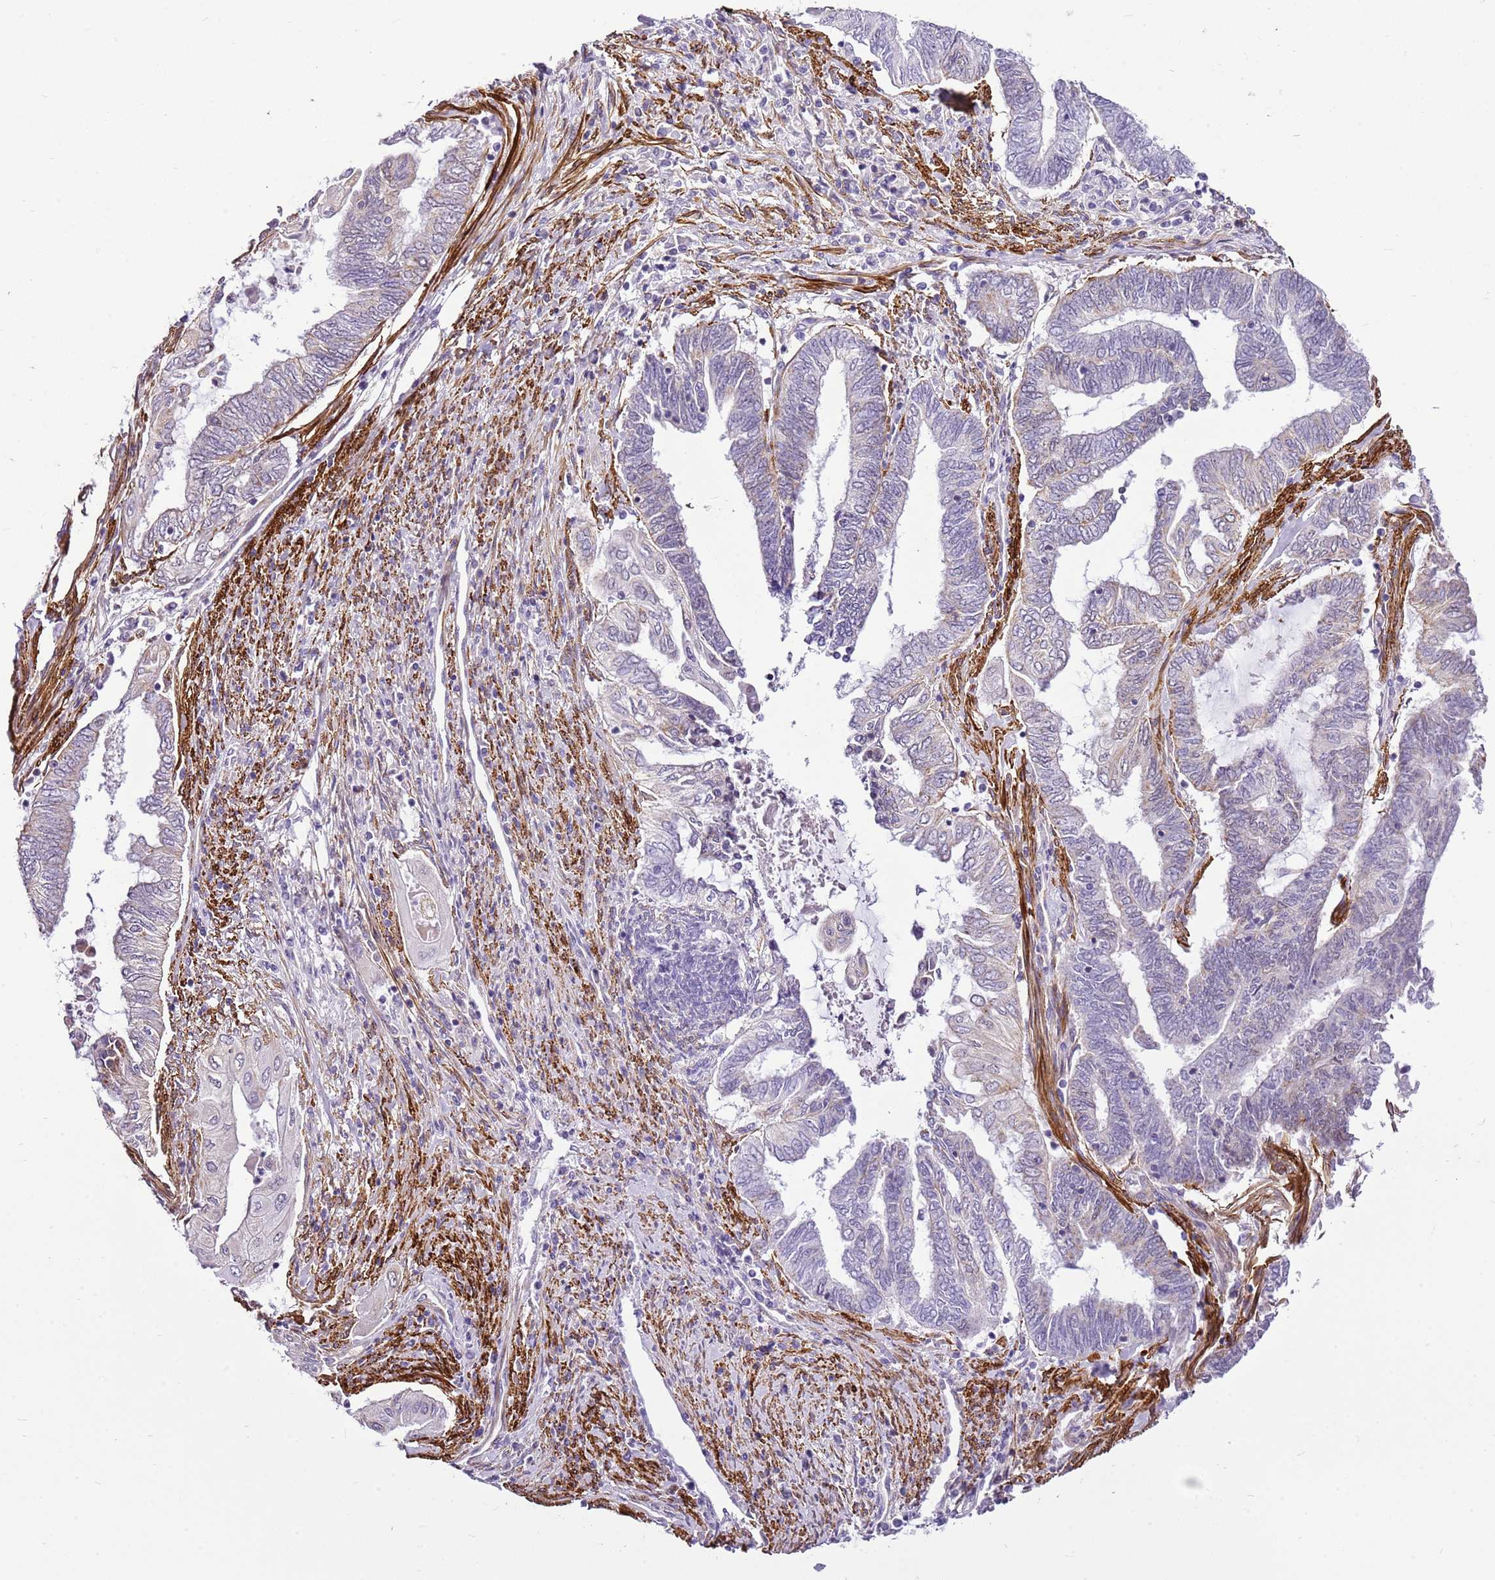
{"staining": {"intensity": "weak", "quantity": "<25%", "location": "cytoplasmic/membranous"}, "tissue": "endometrial cancer", "cell_type": "Tumor cells", "image_type": "cancer", "snomed": [{"axis": "morphology", "description": "Adenocarcinoma, NOS"}, {"axis": "topography", "description": "Uterus"}, {"axis": "topography", "description": "Endometrium"}], "caption": "High magnification brightfield microscopy of endometrial cancer stained with DAB (brown) and counterstained with hematoxylin (blue): tumor cells show no significant staining.", "gene": "SMIM4", "patient": {"sex": "female", "age": 70}}